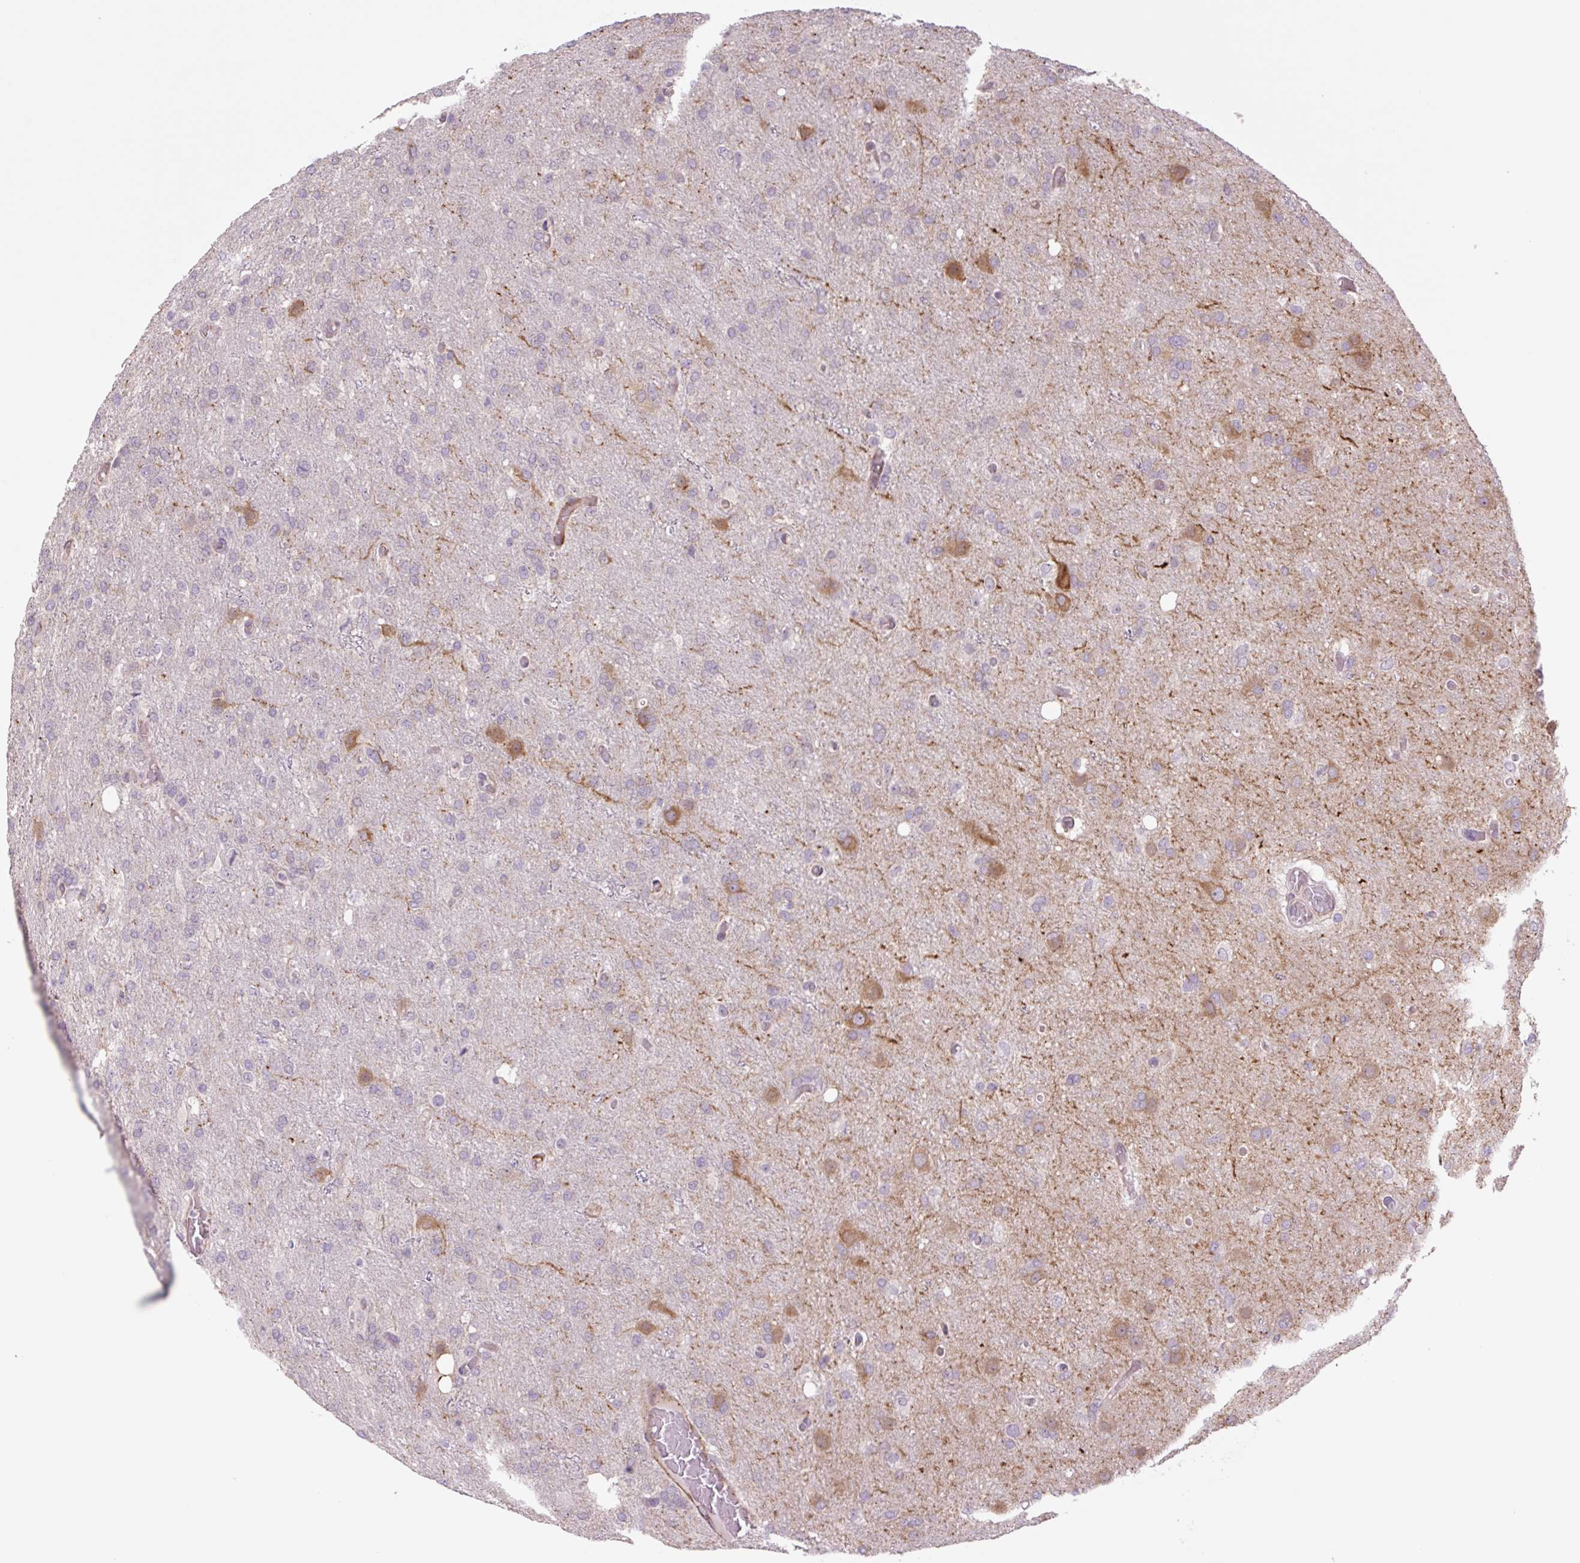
{"staining": {"intensity": "moderate", "quantity": "25%-75%", "location": "cytoplasmic/membranous"}, "tissue": "glioma", "cell_type": "Tumor cells", "image_type": "cancer", "snomed": [{"axis": "morphology", "description": "Glioma, malignant, High grade"}, {"axis": "topography", "description": "Brain"}], "caption": "Moderate cytoplasmic/membranous expression for a protein is identified in about 25%-75% of tumor cells of glioma using immunohistochemistry (IHC).", "gene": "PLA2G4A", "patient": {"sex": "female", "age": 74}}